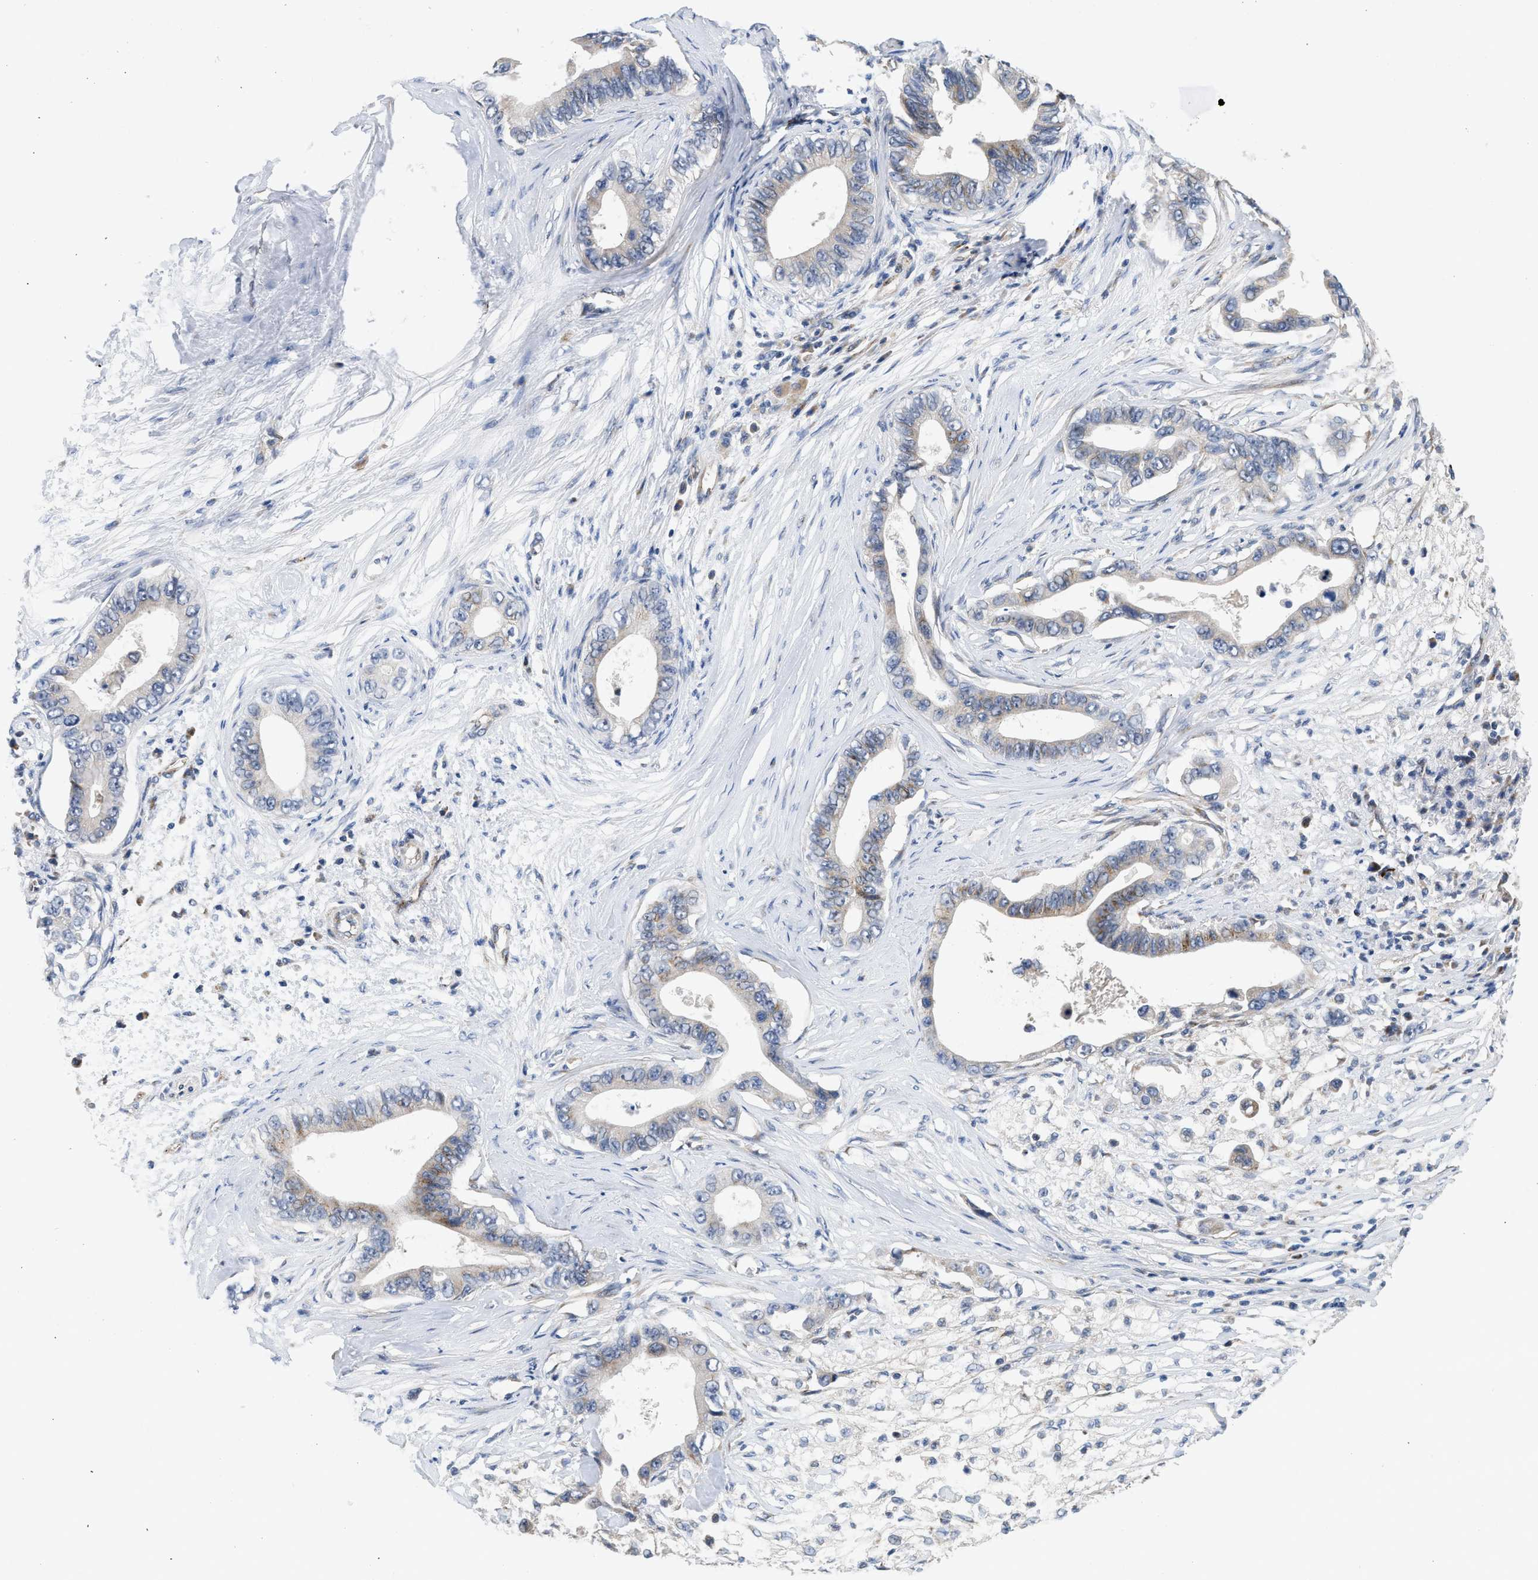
{"staining": {"intensity": "weak", "quantity": "<25%", "location": "cytoplasmic/membranous"}, "tissue": "pancreatic cancer", "cell_type": "Tumor cells", "image_type": "cancer", "snomed": [{"axis": "morphology", "description": "Adenocarcinoma, NOS"}, {"axis": "topography", "description": "Pancreas"}], "caption": "This is a photomicrograph of immunohistochemistry staining of pancreatic cancer, which shows no positivity in tumor cells. (Immunohistochemistry, brightfield microscopy, high magnification).", "gene": "PIM1", "patient": {"sex": "male", "age": 77}}